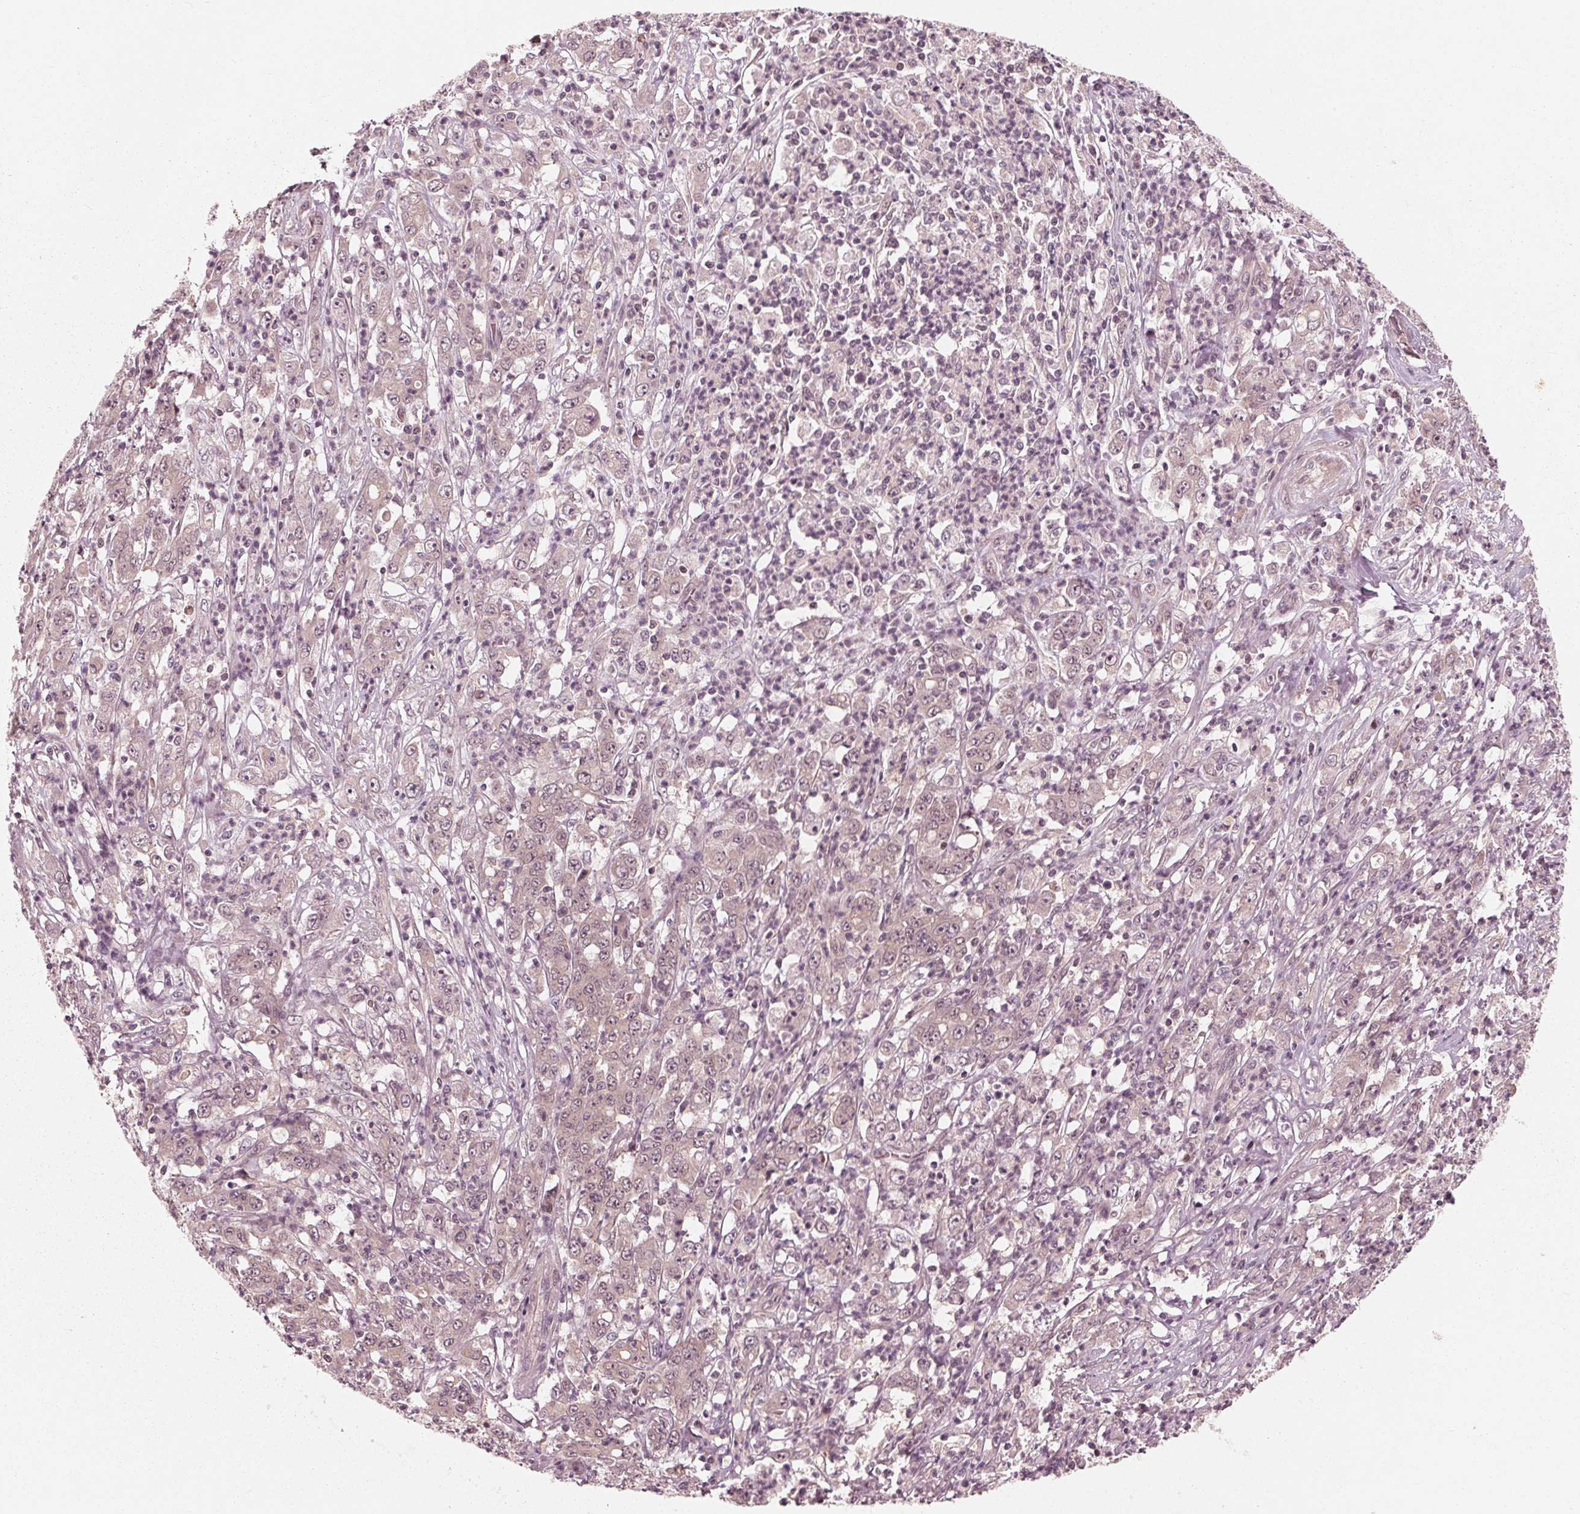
{"staining": {"intensity": "weak", "quantity": "25%-75%", "location": "cytoplasmic/membranous"}, "tissue": "stomach cancer", "cell_type": "Tumor cells", "image_type": "cancer", "snomed": [{"axis": "morphology", "description": "Adenocarcinoma, NOS"}, {"axis": "topography", "description": "Stomach, lower"}], "caption": "A micrograph of adenocarcinoma (stomach) stained for a protein reveals weak cytoplasmic/membranous brown staining in tumor cells.", "gene": "UBALD1", "patient": {"sex": "female", "age": 71}}